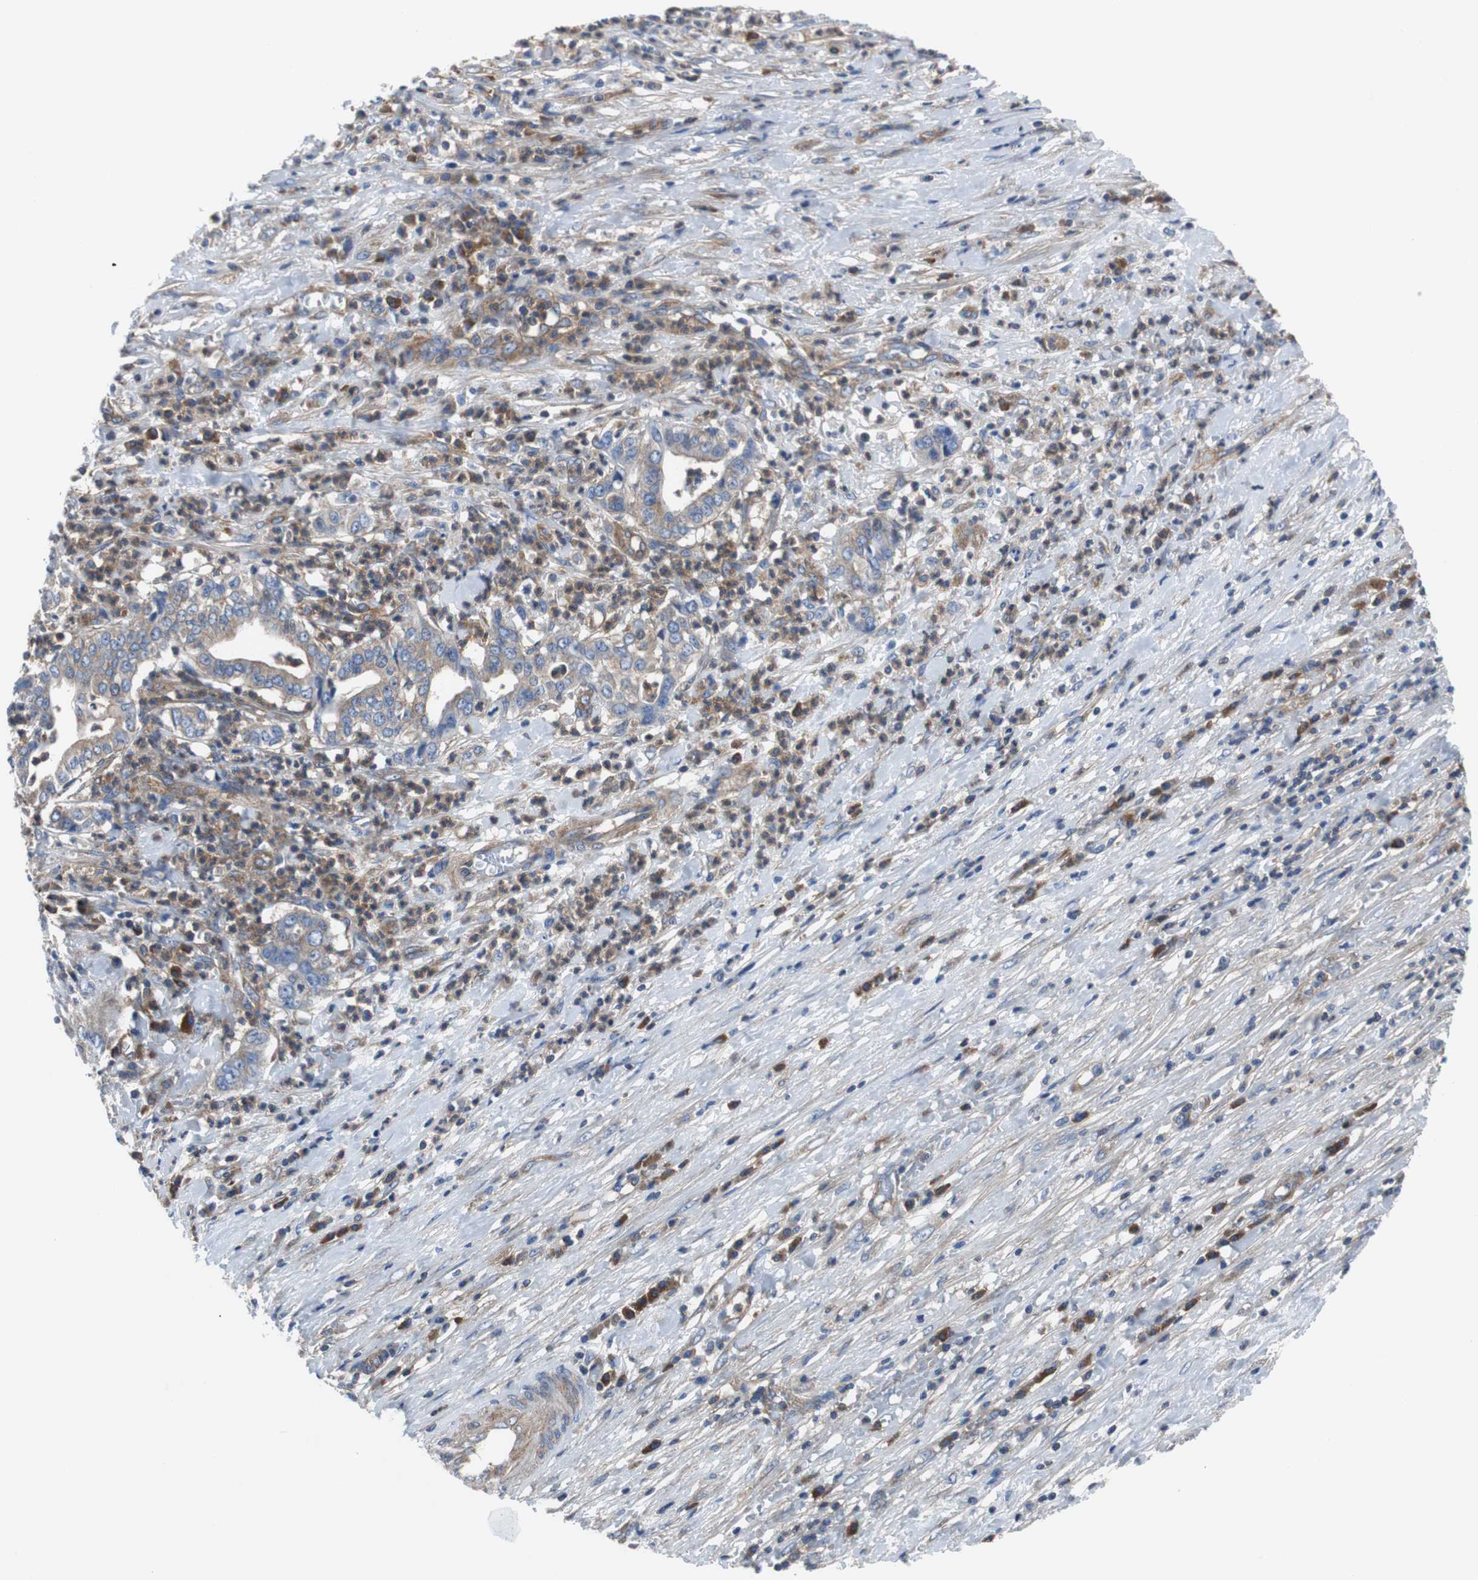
{"staining": {"intensity": "moderate", "quantity": ">75%", "location": "cytoplasmic/membranous"}, "tissue": "liver cancer", "cell_type": "Tumor cells", "image_type": "cancer", "snomed": [{"axis": "morphology", "description": "Cholangiocarcinoma"}, {"axis": "topography", "description": "Liver"}], "caption": "Cholangiocarcinoma (liver) stained with immunohistochemistry exhibits moderate cytoplasmic/membranous positivity in about >75% of tumor cells.", "gene": "BRAF", "patient": {"sex": "female", "age": 61}}